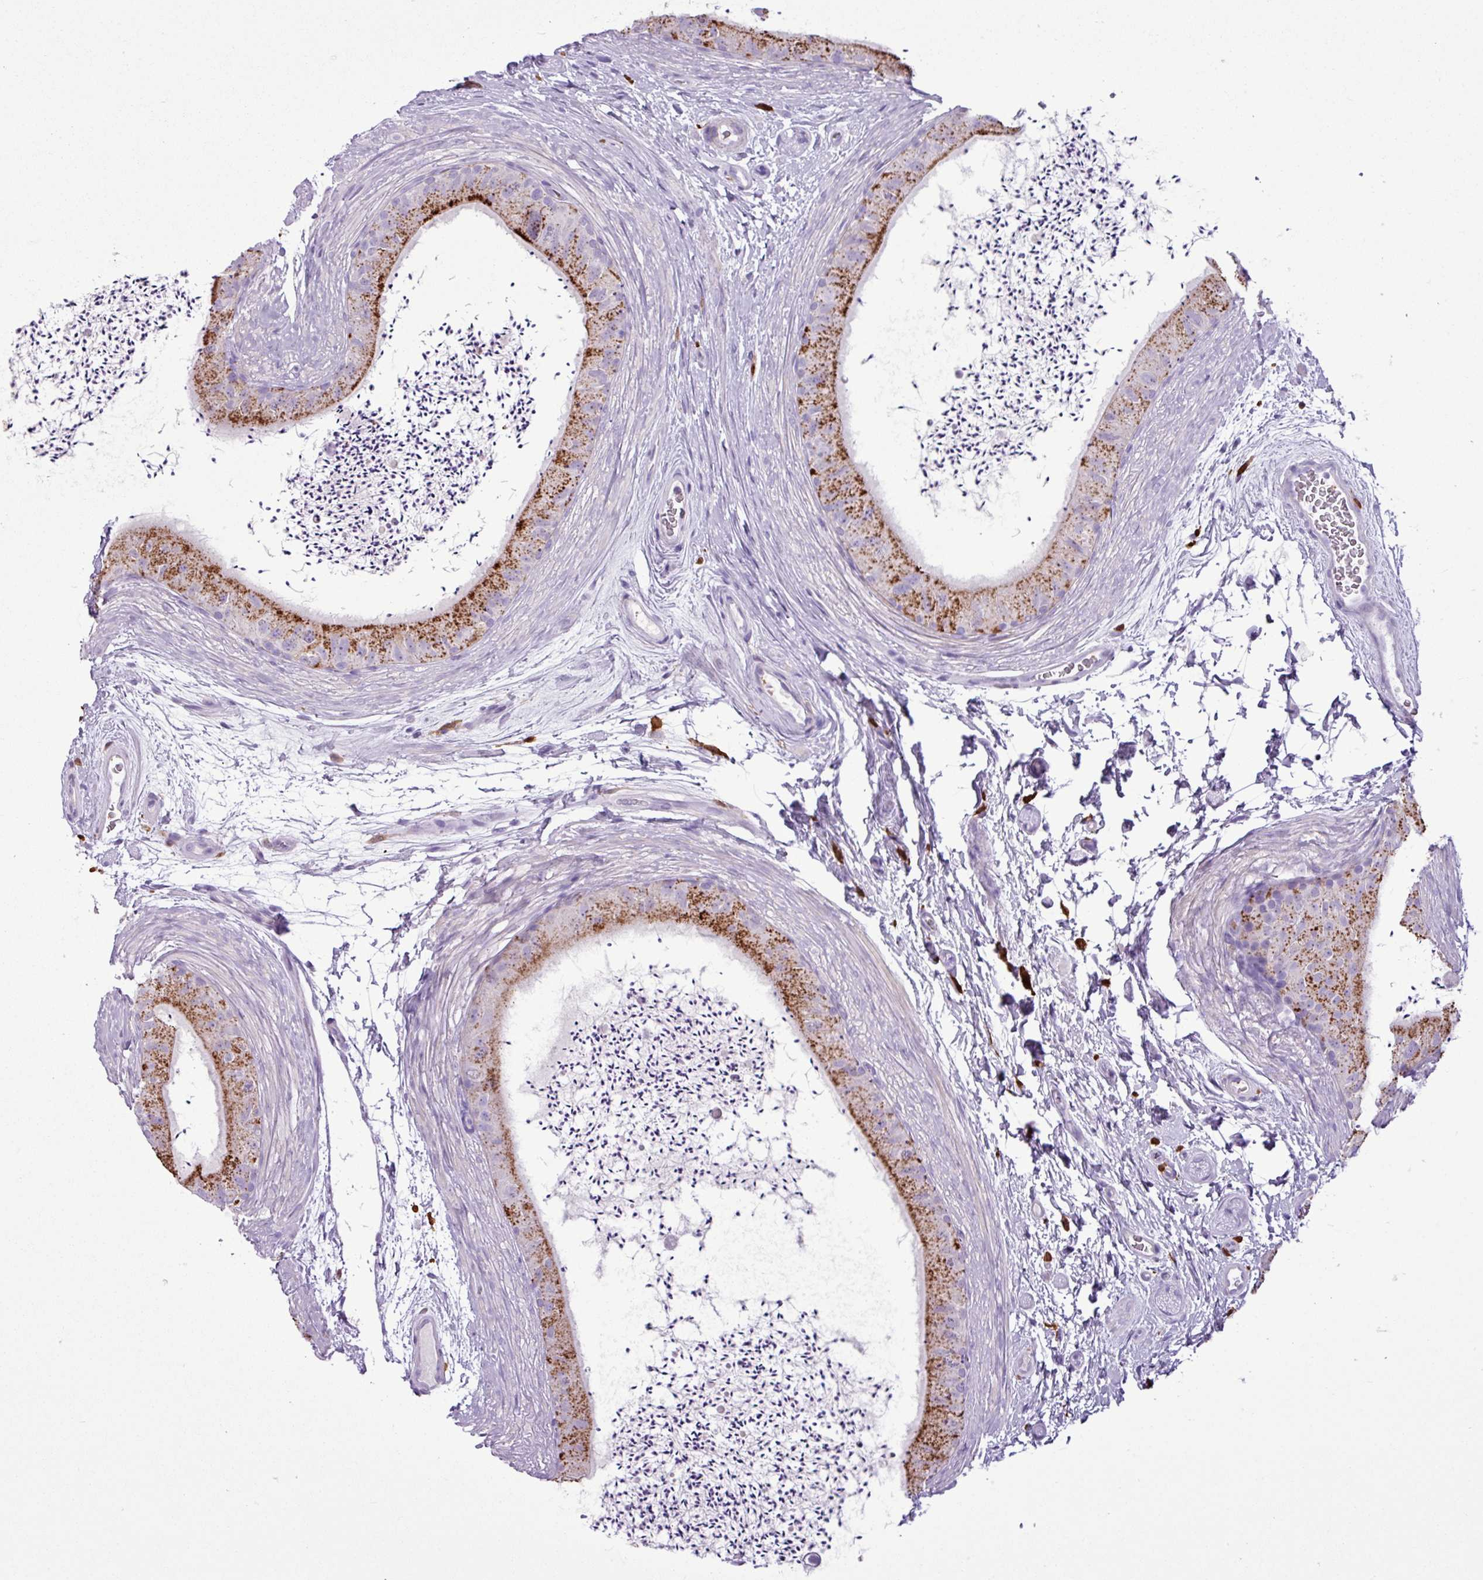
{"staining": {"intensity": "strong", "quantity": ">75%", "location": "cytoplasmic/membranous"}, "tissue": "epididymis", "cell_type": "Glandular cells", "image_type": "normal", "snomed": [{"axis": "morphology", "description": "Normal tissue, NOS"}, {"axis": "topography", "description": "Epididymis"}], "caption": "DAB immunohistochemical staining of unremarkable epididymis reveals strong cytoplasmic/membranous protein positivity in approximately >75% of glandular cells.", "gene": "TMEM200C", "patient": {"sex": "male", "age": 50}}